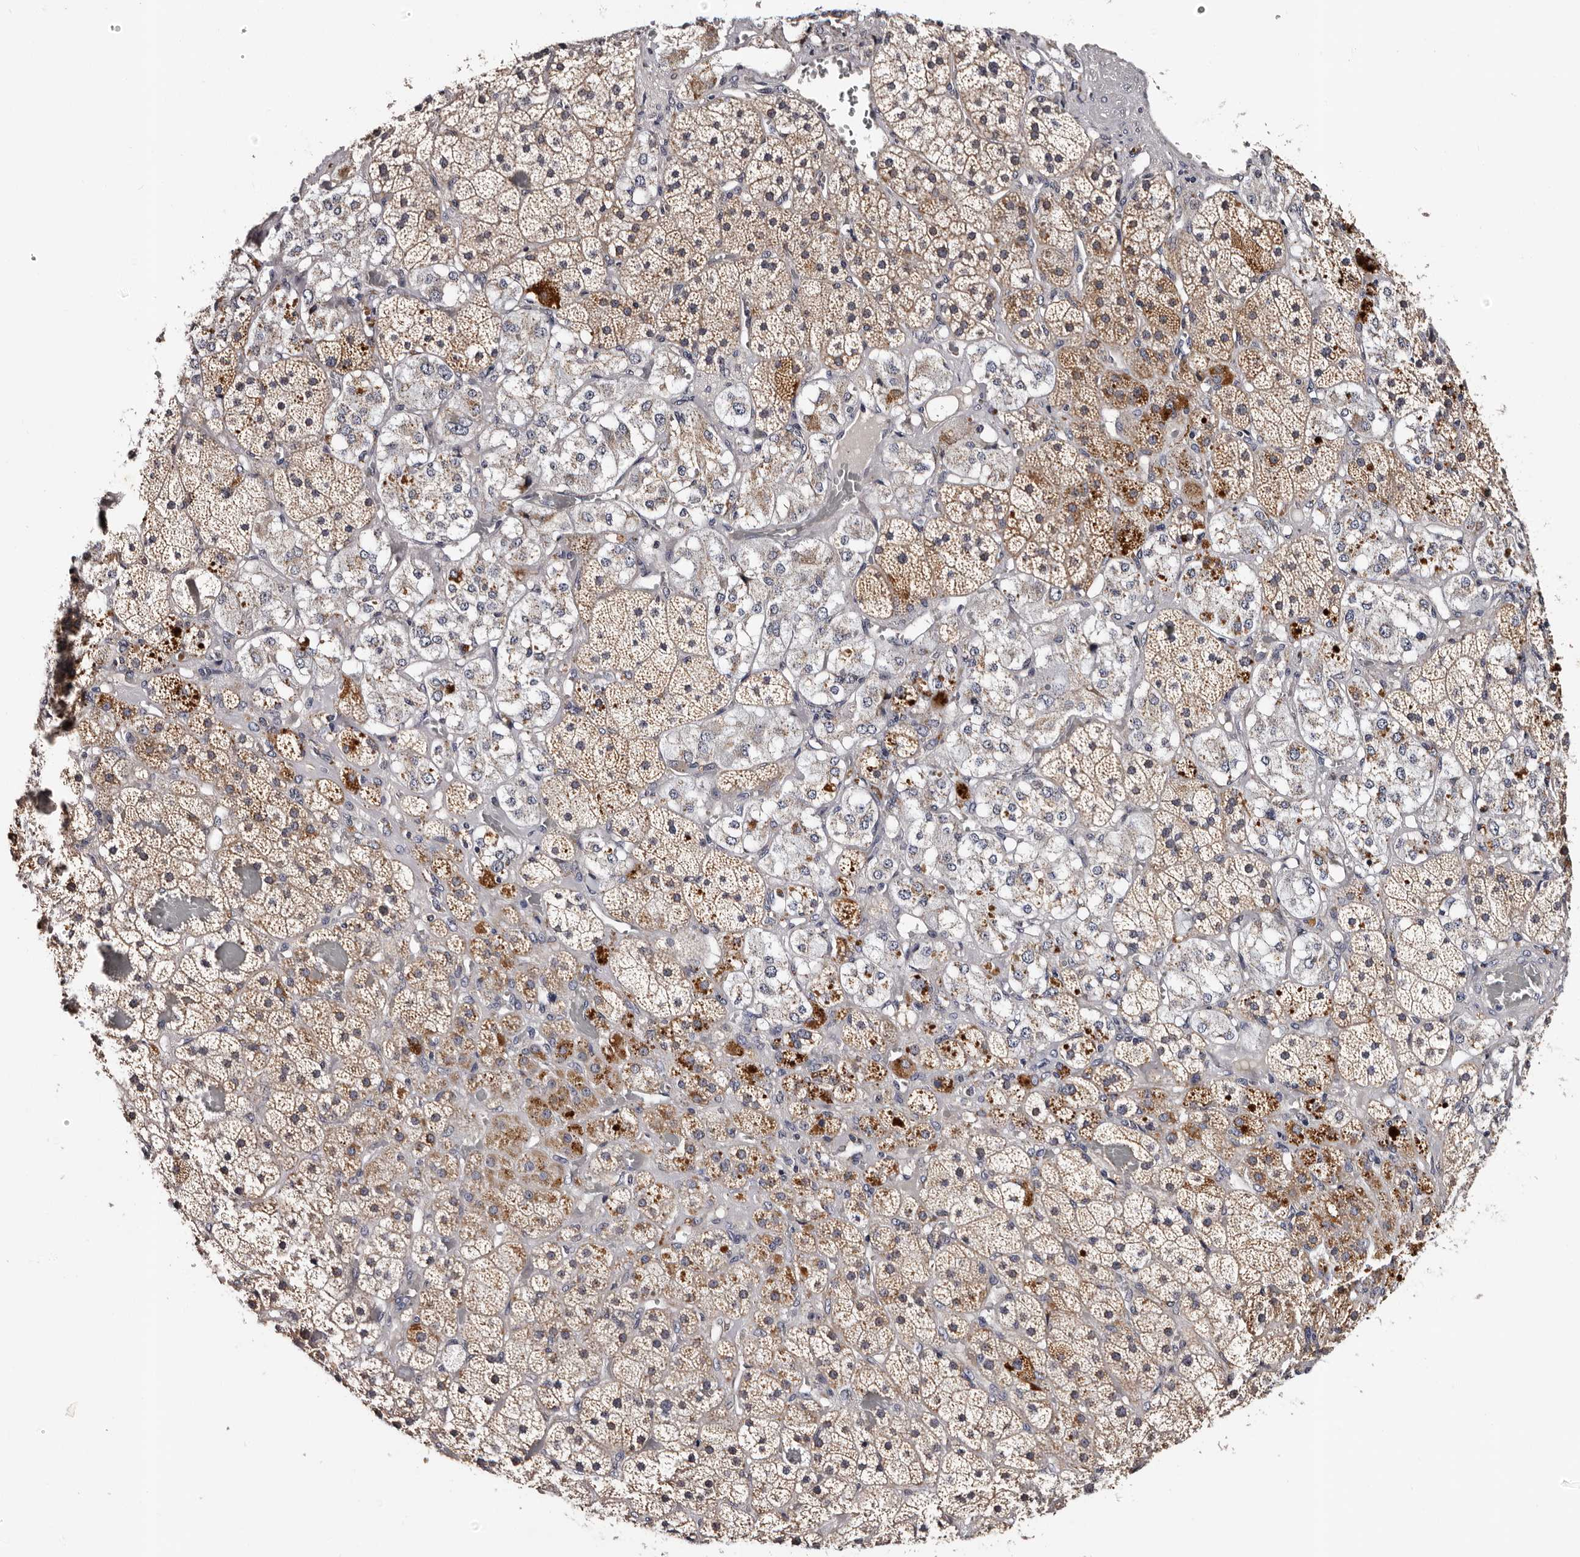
{"staining": {"intensity": "moderate", "quantity": ">75%", "location": "cytoplasmic/membranous"}, "tissue": "adrenal gland", "cell_type": "Glandular cells", "image_type": "normal", "snomed": [{"axis": "morphology", "description": "Normal tissue, NOS"}, {"axis": "topography", "description": "Adrenal gland"}], "caption": "IHC micrograph of unremarkable adrenal gland stained for a protein (brown), which displays medium levels of moderate cytoplasmic/membranous positivity in approximately >75% of glandular cells.", "gene": "TAF4B", "patient": {"sex": "male", "age": 57}}